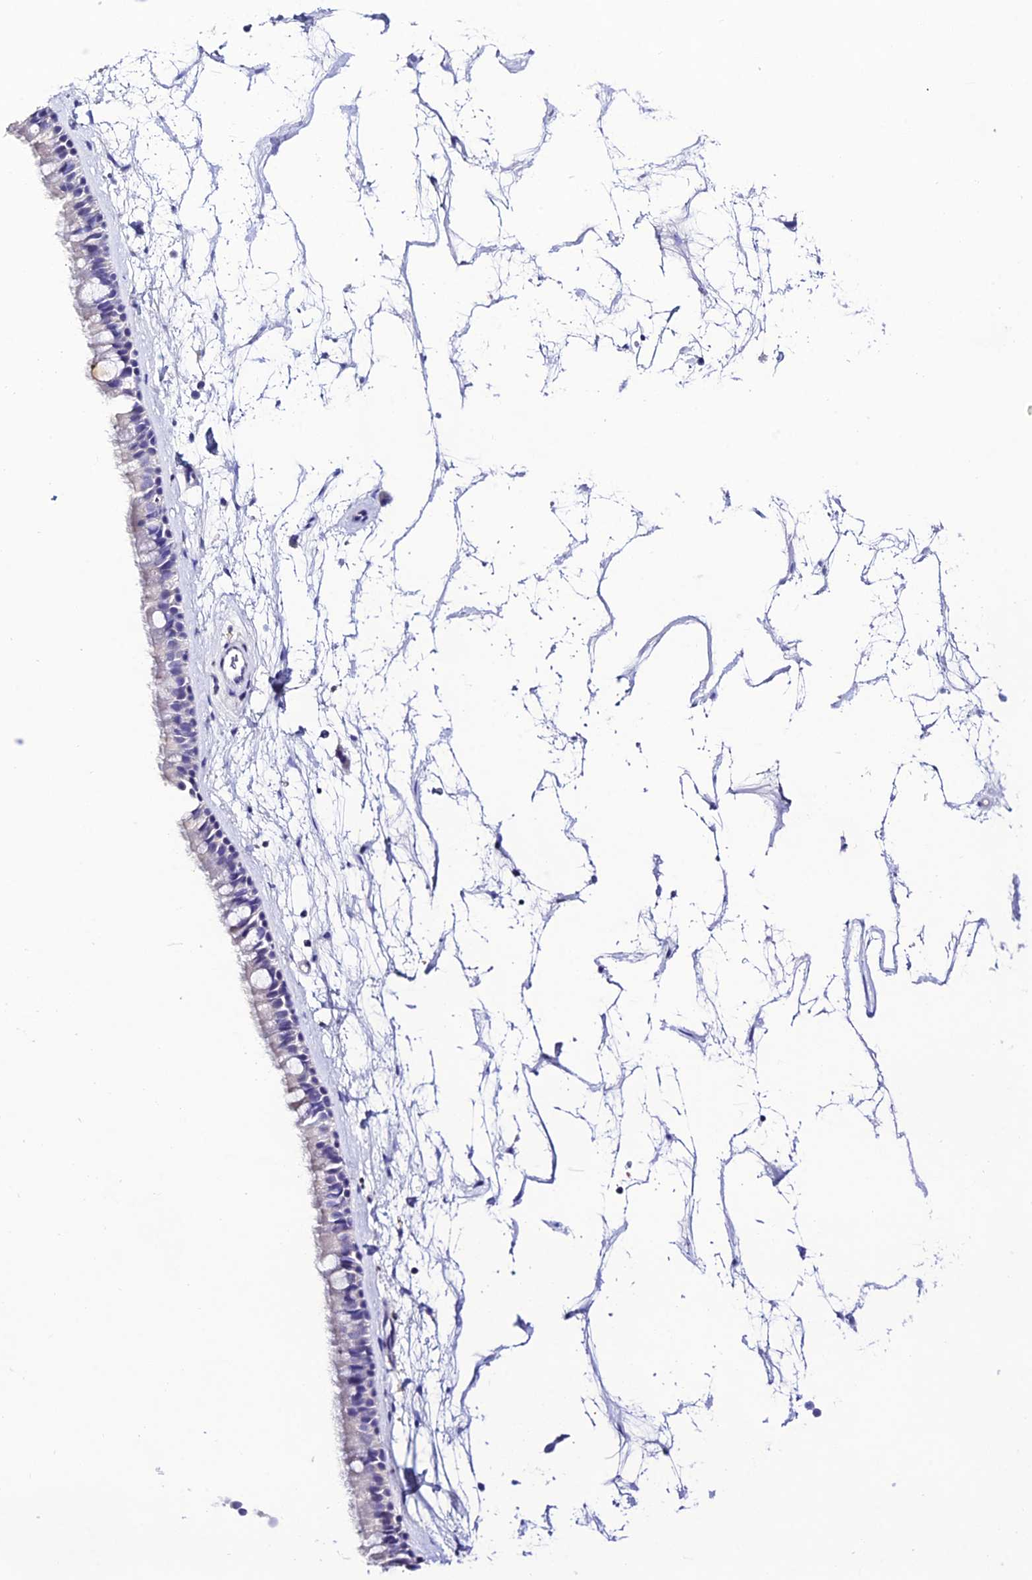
{"staining": {"intensity": "negative", "quantity": "none", "location": "none"}, "tissue": "nasopharynx", "cell_type": "Respiratory epithelial cells", "image_type": "normal", "snomed": [{"axis": "morphology", "description": "Normal tissue, NOS"}, {"axis": "topography", "description": "Nasopharynx"}], "caption": "DAB (3,3'-diaminobenzidine) immunohistochemical staining of benign human nasopharynx displays no significant staining in respiratory epithelial cells. (DAB immunohistochemistry (IHC) with hematoxylin counter stain).", "gene": "NLRP6", "patient": {"sex": "male", "age": 64}}